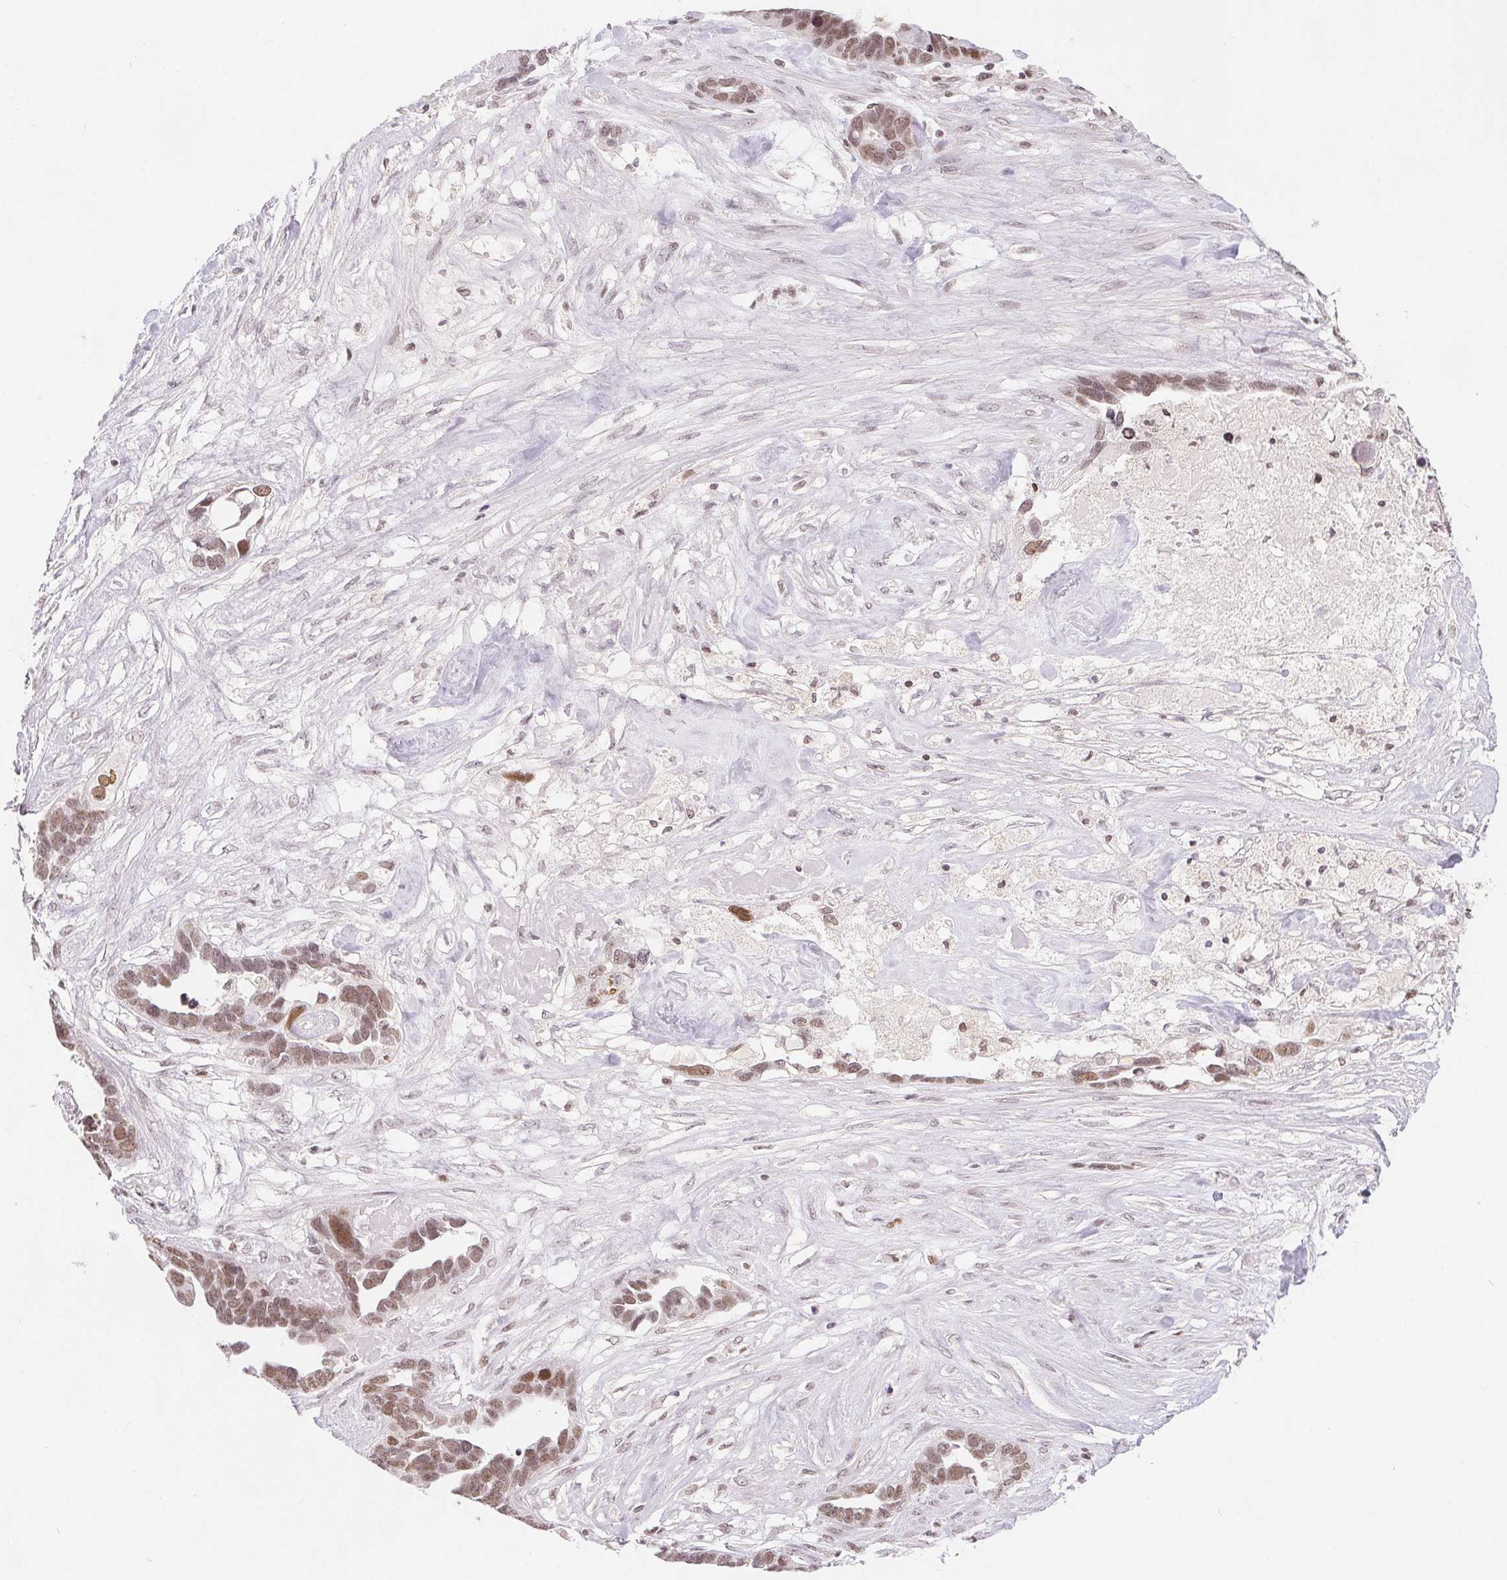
{"staining": {"intensity": "moderate", "quantity": ">75%", "location": "nuclear"}, "tissue": "ovarian cancer", "cell_type": "Tumor cells", "image_type": "cancer", "snomed": [{"axis": "morphology", "description": "Cystadenocarcinoma, serous, NOS"}, {"axis": "topography", "description": "Ovary"}], "caption": "DAB (3,3'-diaminobenzidine) immunohistochemical staining of human ovarian cancer (serous cystadenocarcinoma) displays moderate nuclear protein expression in about >75% of tumor cells.", "gene": "DEK", "patient": {"sex": "female", "age": 54}}